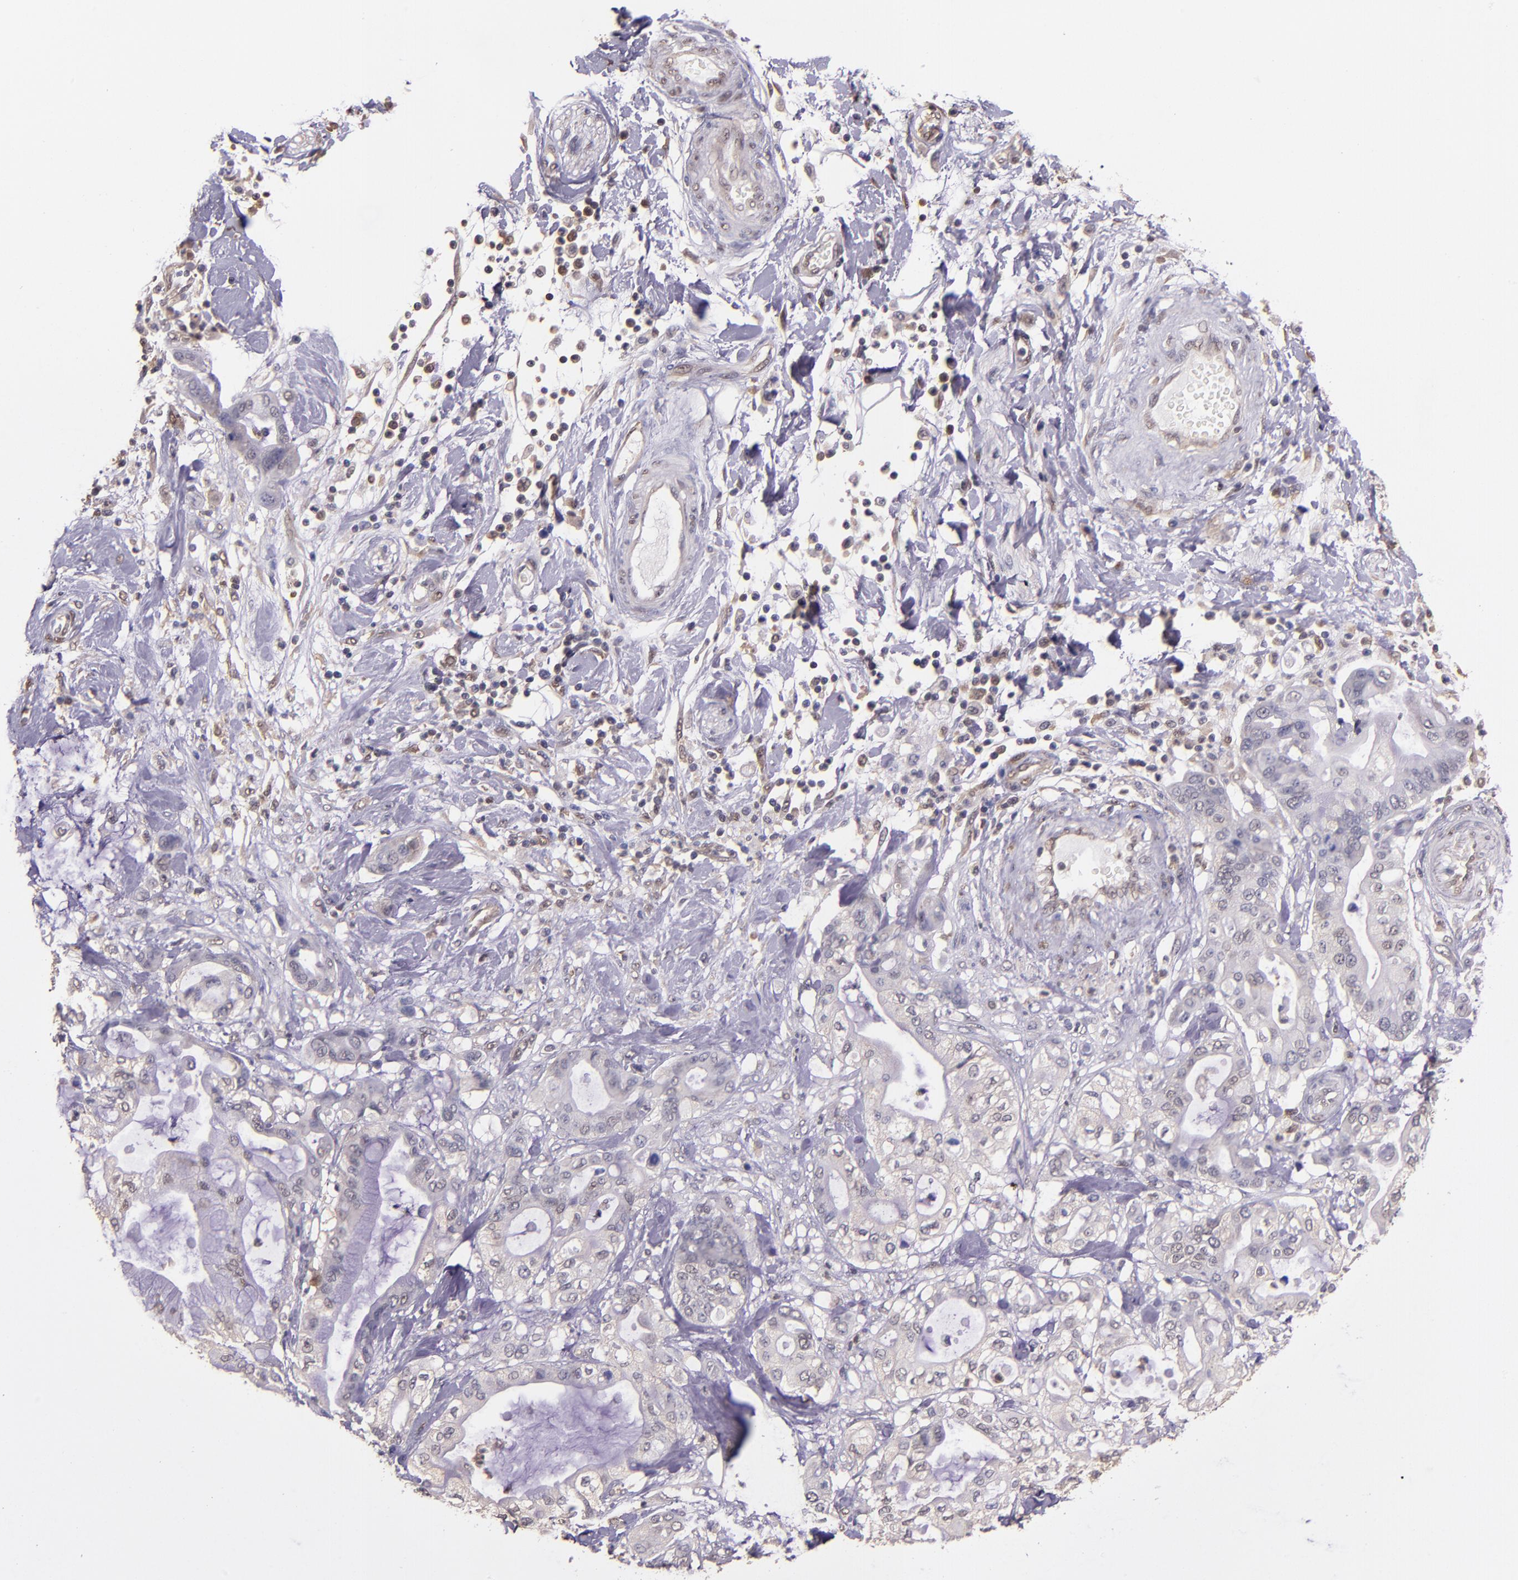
{"staining": {"intensity": "negative", "quantity": "none", "location": "none"}, "tissue": "pancreatic cancer", "cell_type": "Tumor cells", "image_type": "cancer", "snomed": [{"axis": "morphology", "description": "Adenocarcinoma, NOS"}, {"axis": "morphology", "description": "Adenocarcinoma, metastatic, NOS"}, {"axis": "topography", "description": "Lymph node"}, {"axis": "topography", "description": "Pancreas"}, {"axis": "topography", "description": "Duodenum"}], "caption": "There is no significant staining in tumor cells of pancreatic cancer.", "gene": "STAT6", "patient": {"sex": "female", "age": 64}}